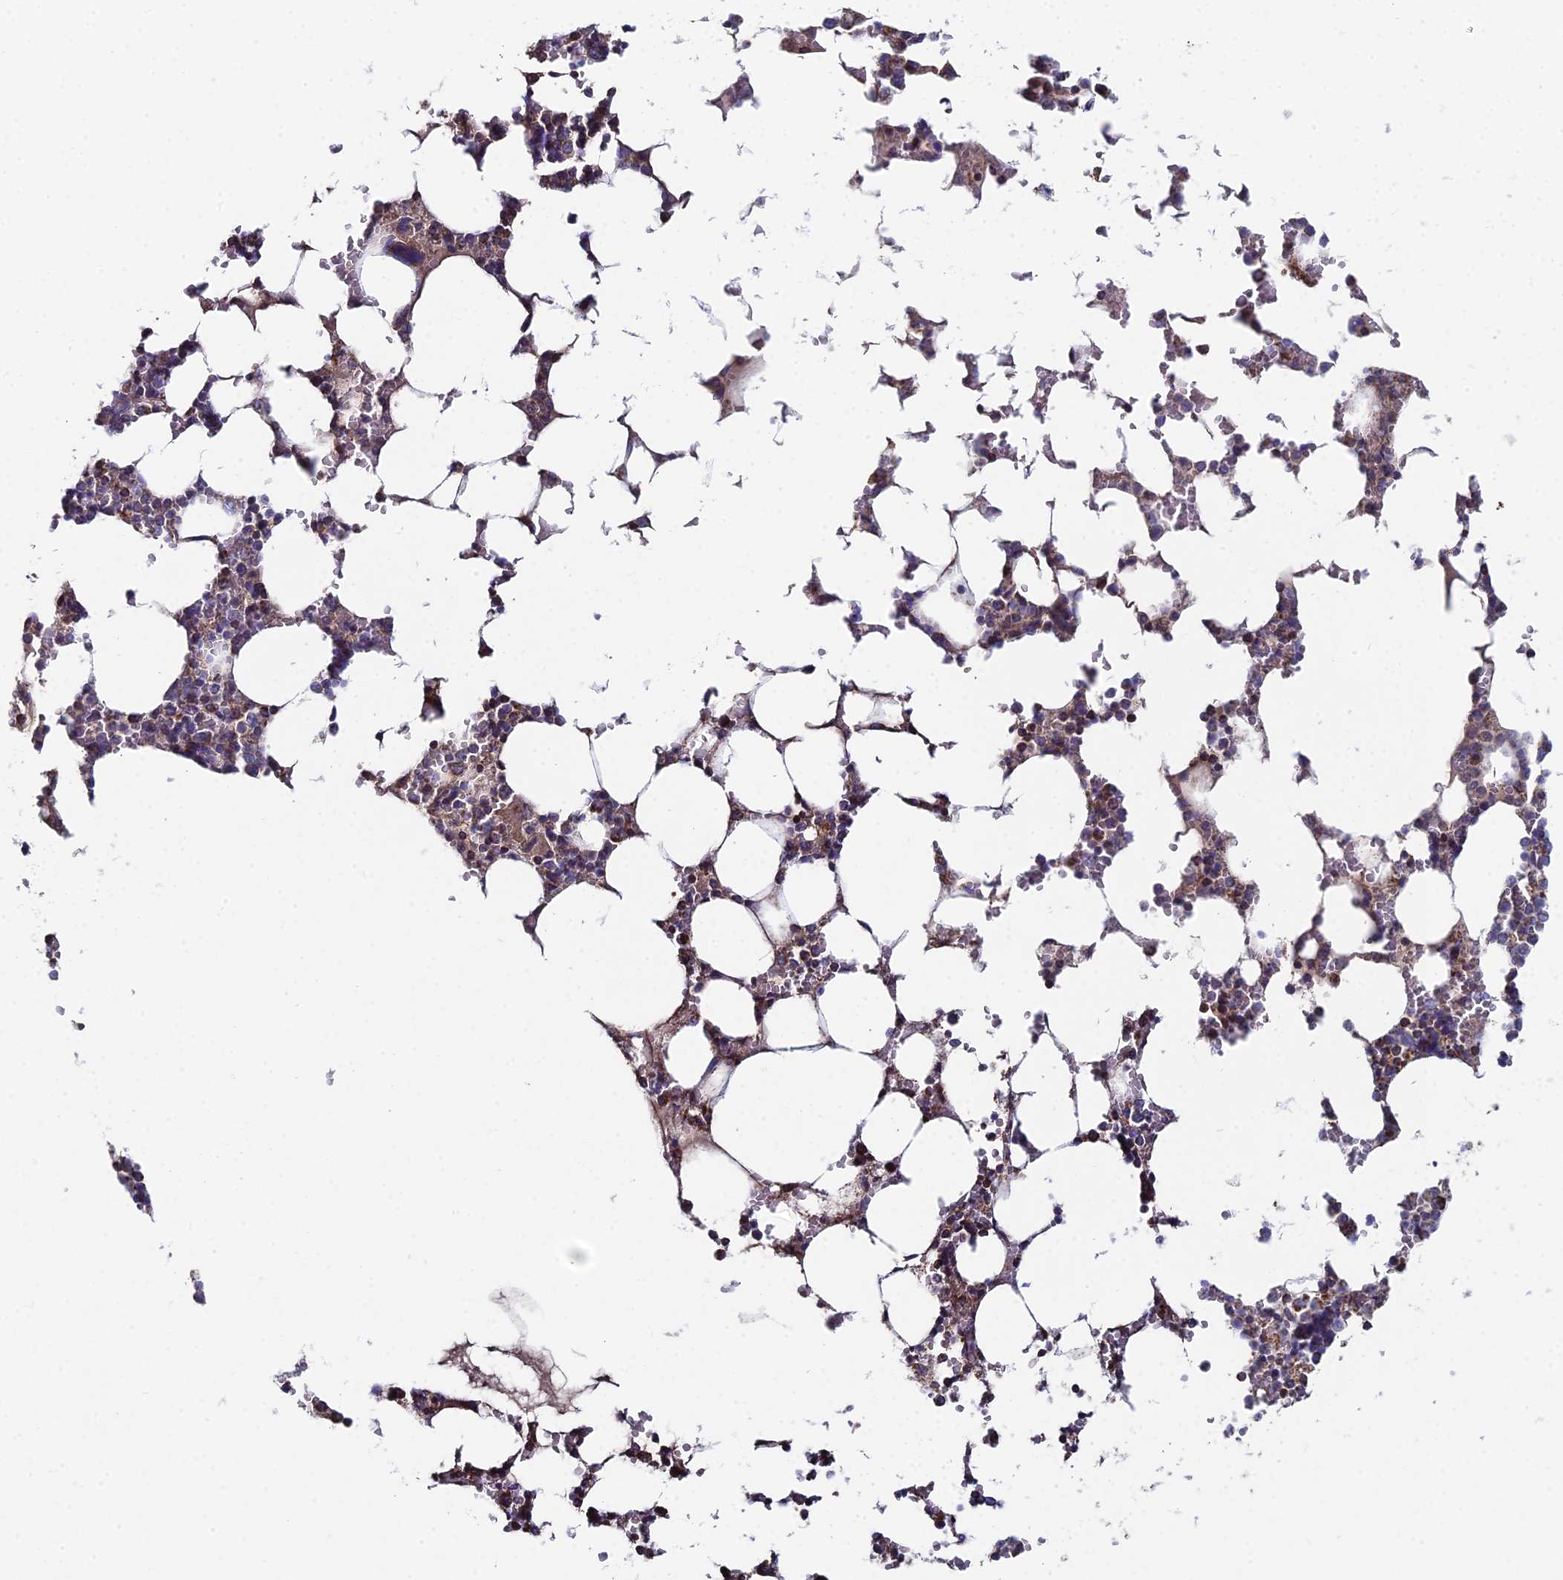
{"staining": {"intensity": "moderate", "quantity": "<25%", "location": "cytoplasmic/membranous"}, "tissue": "bone marrow", "cell_type": "Hematopoietic cells", "image_type": "normal", "snomed": [{"axis": "morphology", "description": "Normal tissue, NOS"}, {"axis": "topography", "description": "Bone marrow"}], "caption": "Protein expression analysis of normal human bone marrow reveals moderate cytoplasmic/membranous staining in about <25% of hematopoietic cells.", "gene": "SPOCK2", "patient": {"sex": "male", "age": 64}}